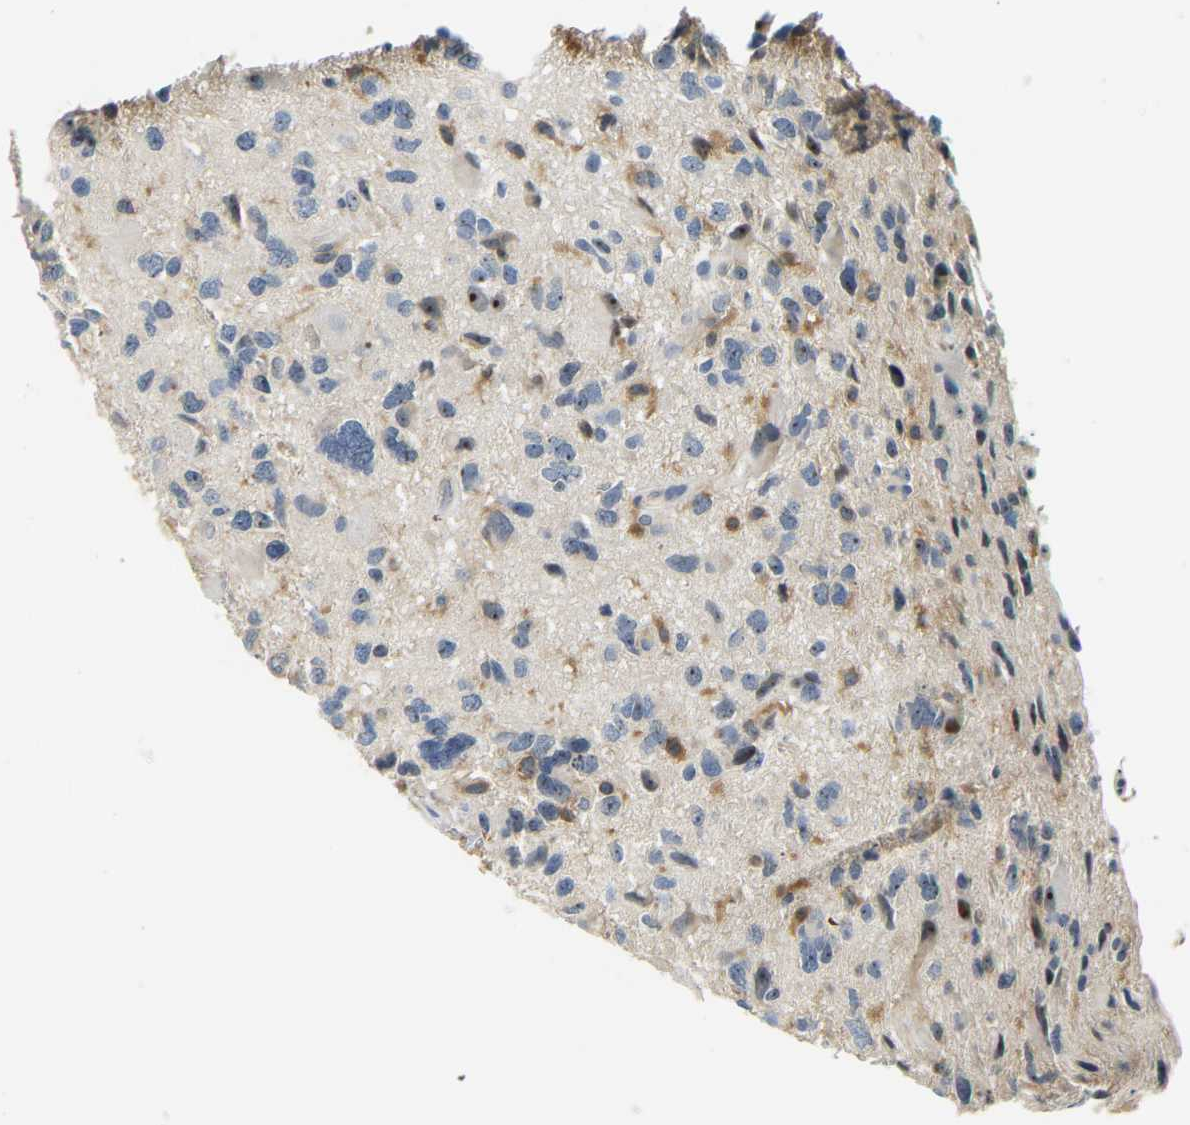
{"staining": {"intensity": "moderate", "quantity": "<25%", "location": "nuclear"}, "tissue": "glioma", "cell_type": "Tumor cells", "image_type": "cancer", "snomed": [{"axis": "morphology", "description": "Glioma, malignant, High grade"}, {"axis": "topography", "description": "Brain"}], "caption": "An immunohistochemistry photomicrograph of tumor tissue is shown. Protein staining in brown shows moderate nuclear positivity in glioma within tumor cells. Immunohistochemistry stains the protein in brown and the nuclei are stained blue.", "gene": "RRP1", "patient": {"sex": "male", "age": 33}}